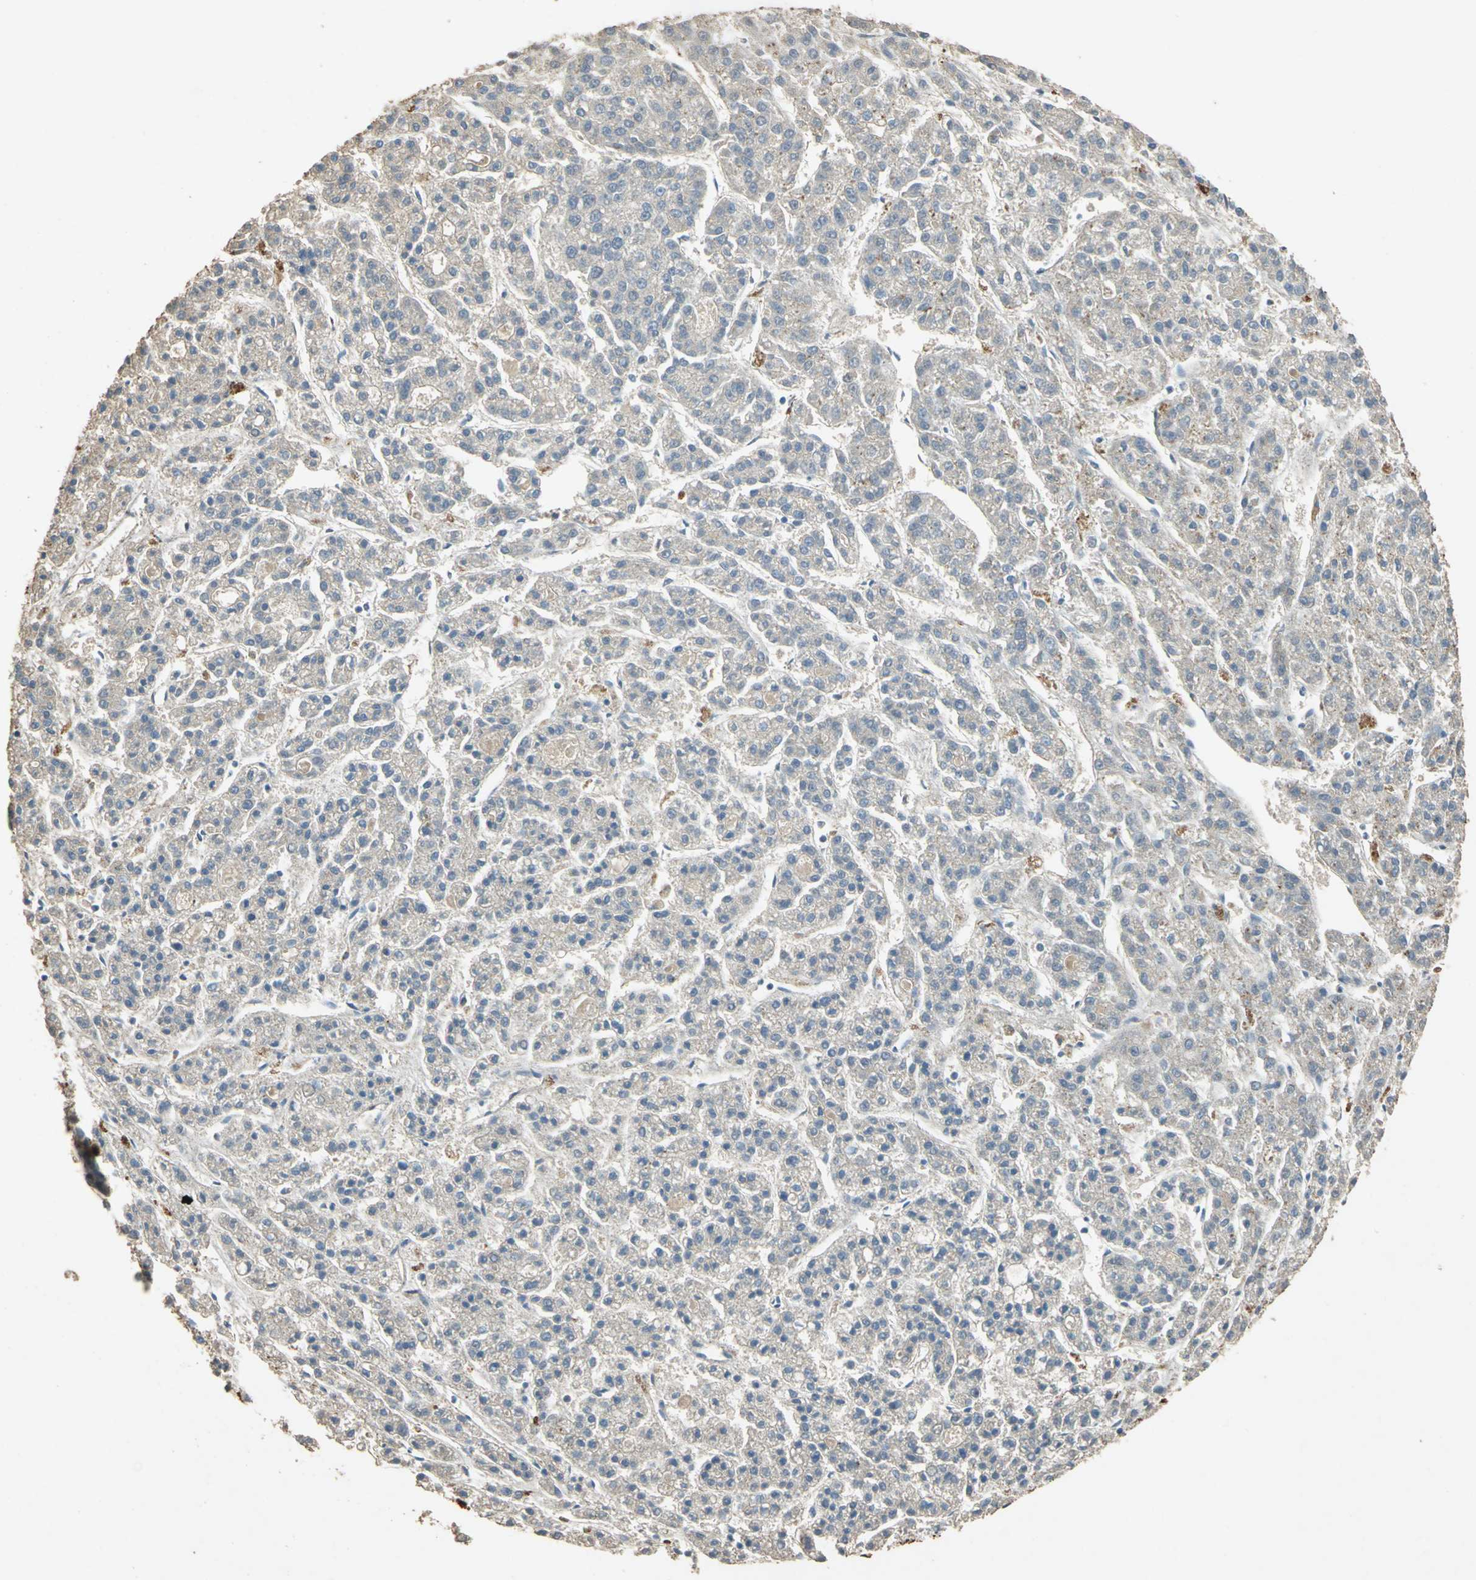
{"staining": {"intensity": "weak", "quantity": ">75%", "location": "cytoplasmic/membranous"}, "tissue": "liver cancer", "cell_type": "Tumor cells", "image_type": "cancer", "snomed": [{"axis": "morphology", "description": "Carcinoma, Hepatocellular, NOS"}, {"axis": "topography", "description": "Liver"}], "caption": "This photomicrograph demonstrates liver cancer (hepatocellular carcinoma) stained with IHC to label a protein in brown. The cytoplasmic/membranous of tumor cells show weak positivity for the protein. Nuclei are counter-stained blue.", "gene": "ADAMTS5", "patient": {"sex": "male", "age": 70}}